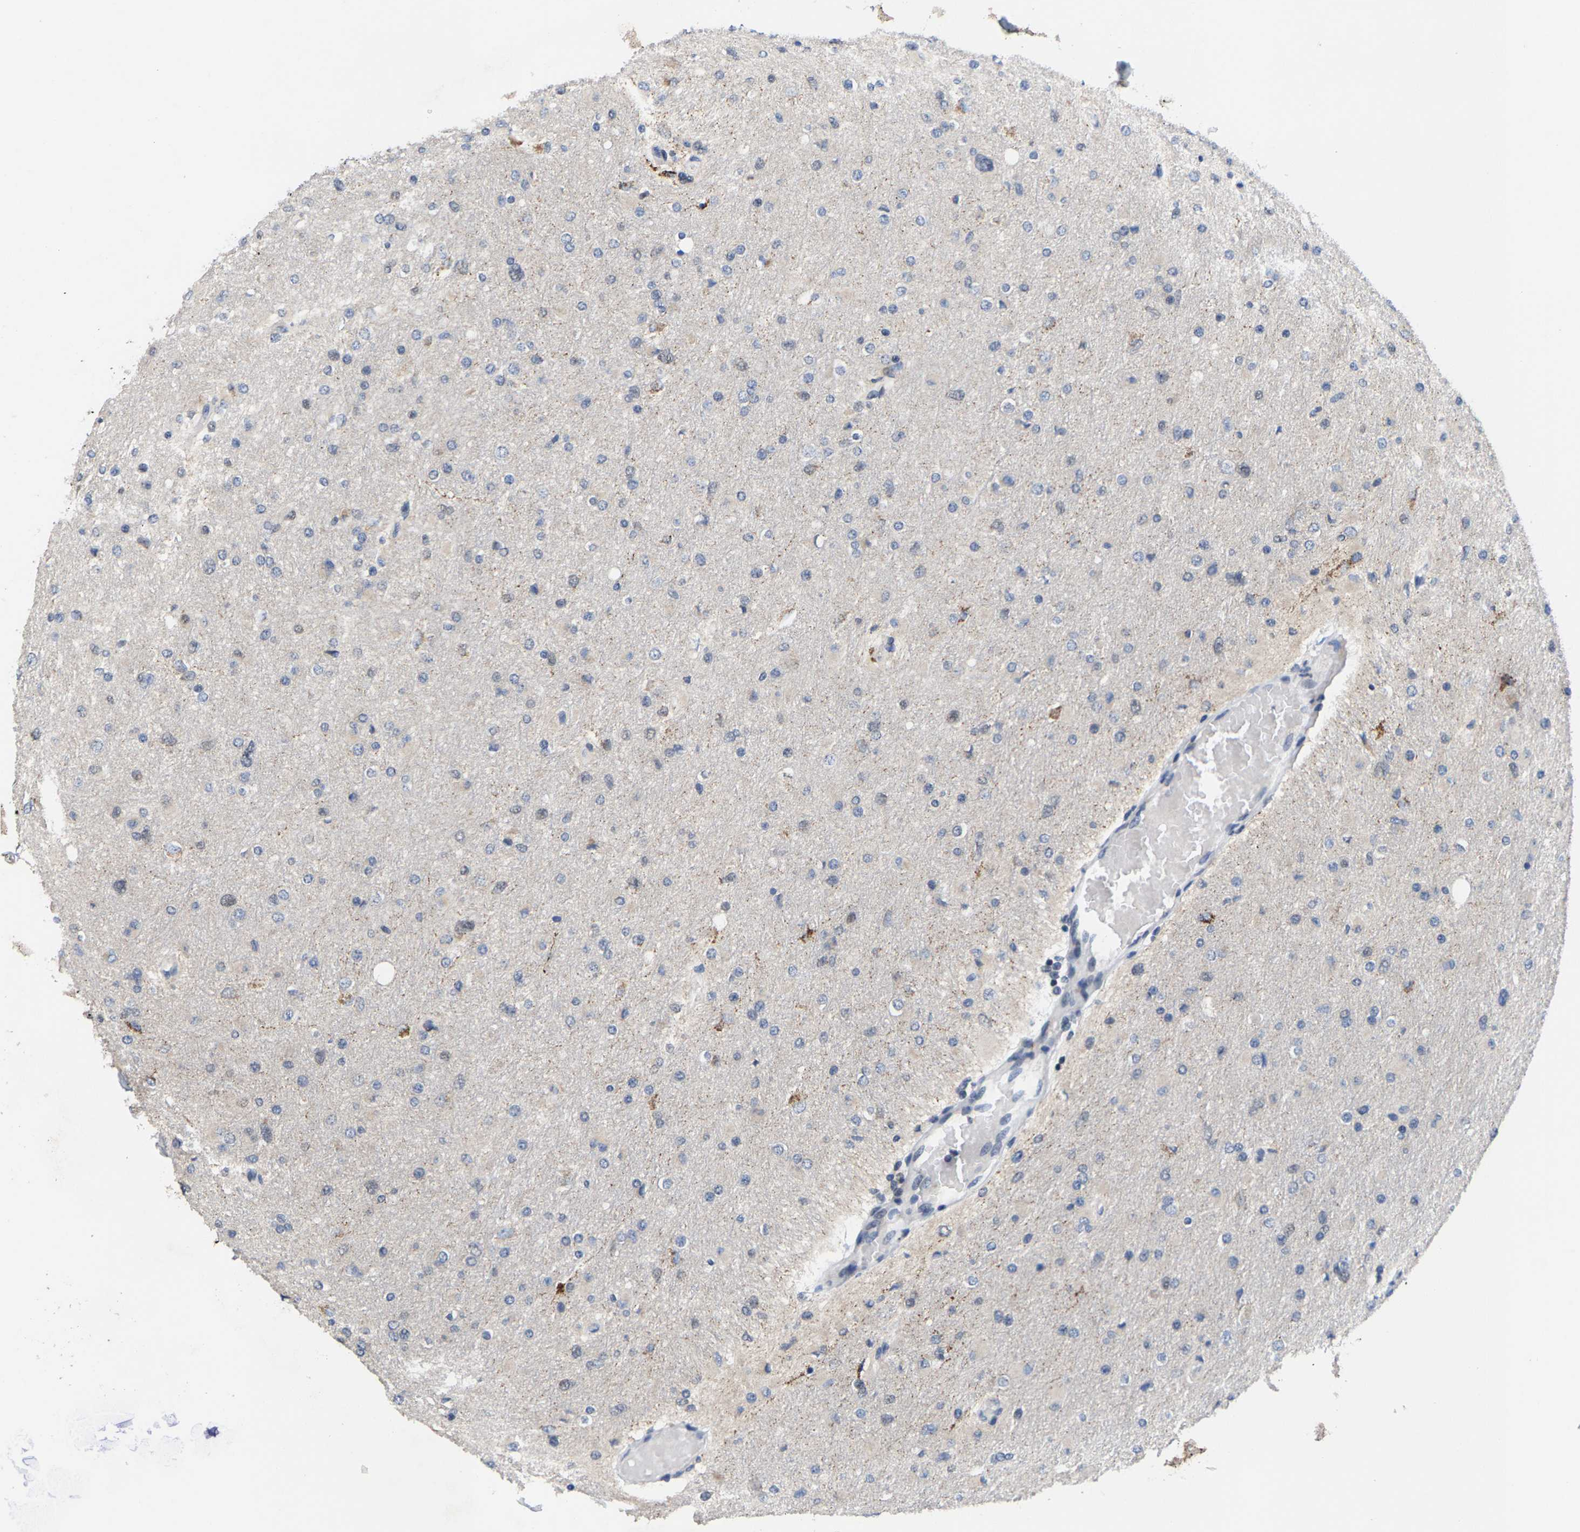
{"staining": {"intensity": "negative", "quantity": "none", "location": "none"}, "tissue": "glioma", "cell_type": "Tumor cells", "image_type": "cancer", "snomed": [{"axis": "morphology", "description": "Glioma, malignant, High grade"}, {"axis": "topography", "description": "Cerebral cortex"}], "caption": "High power microscopy photomicrograph of an immunohistochemistry histopathology image of glioma, revealing no significant staining in tumor cells. (Brightfield microscopy of DAB IHC at high magnification).", "gene": "TDRKH", "patient": {"sex": "female", "age": 36}}